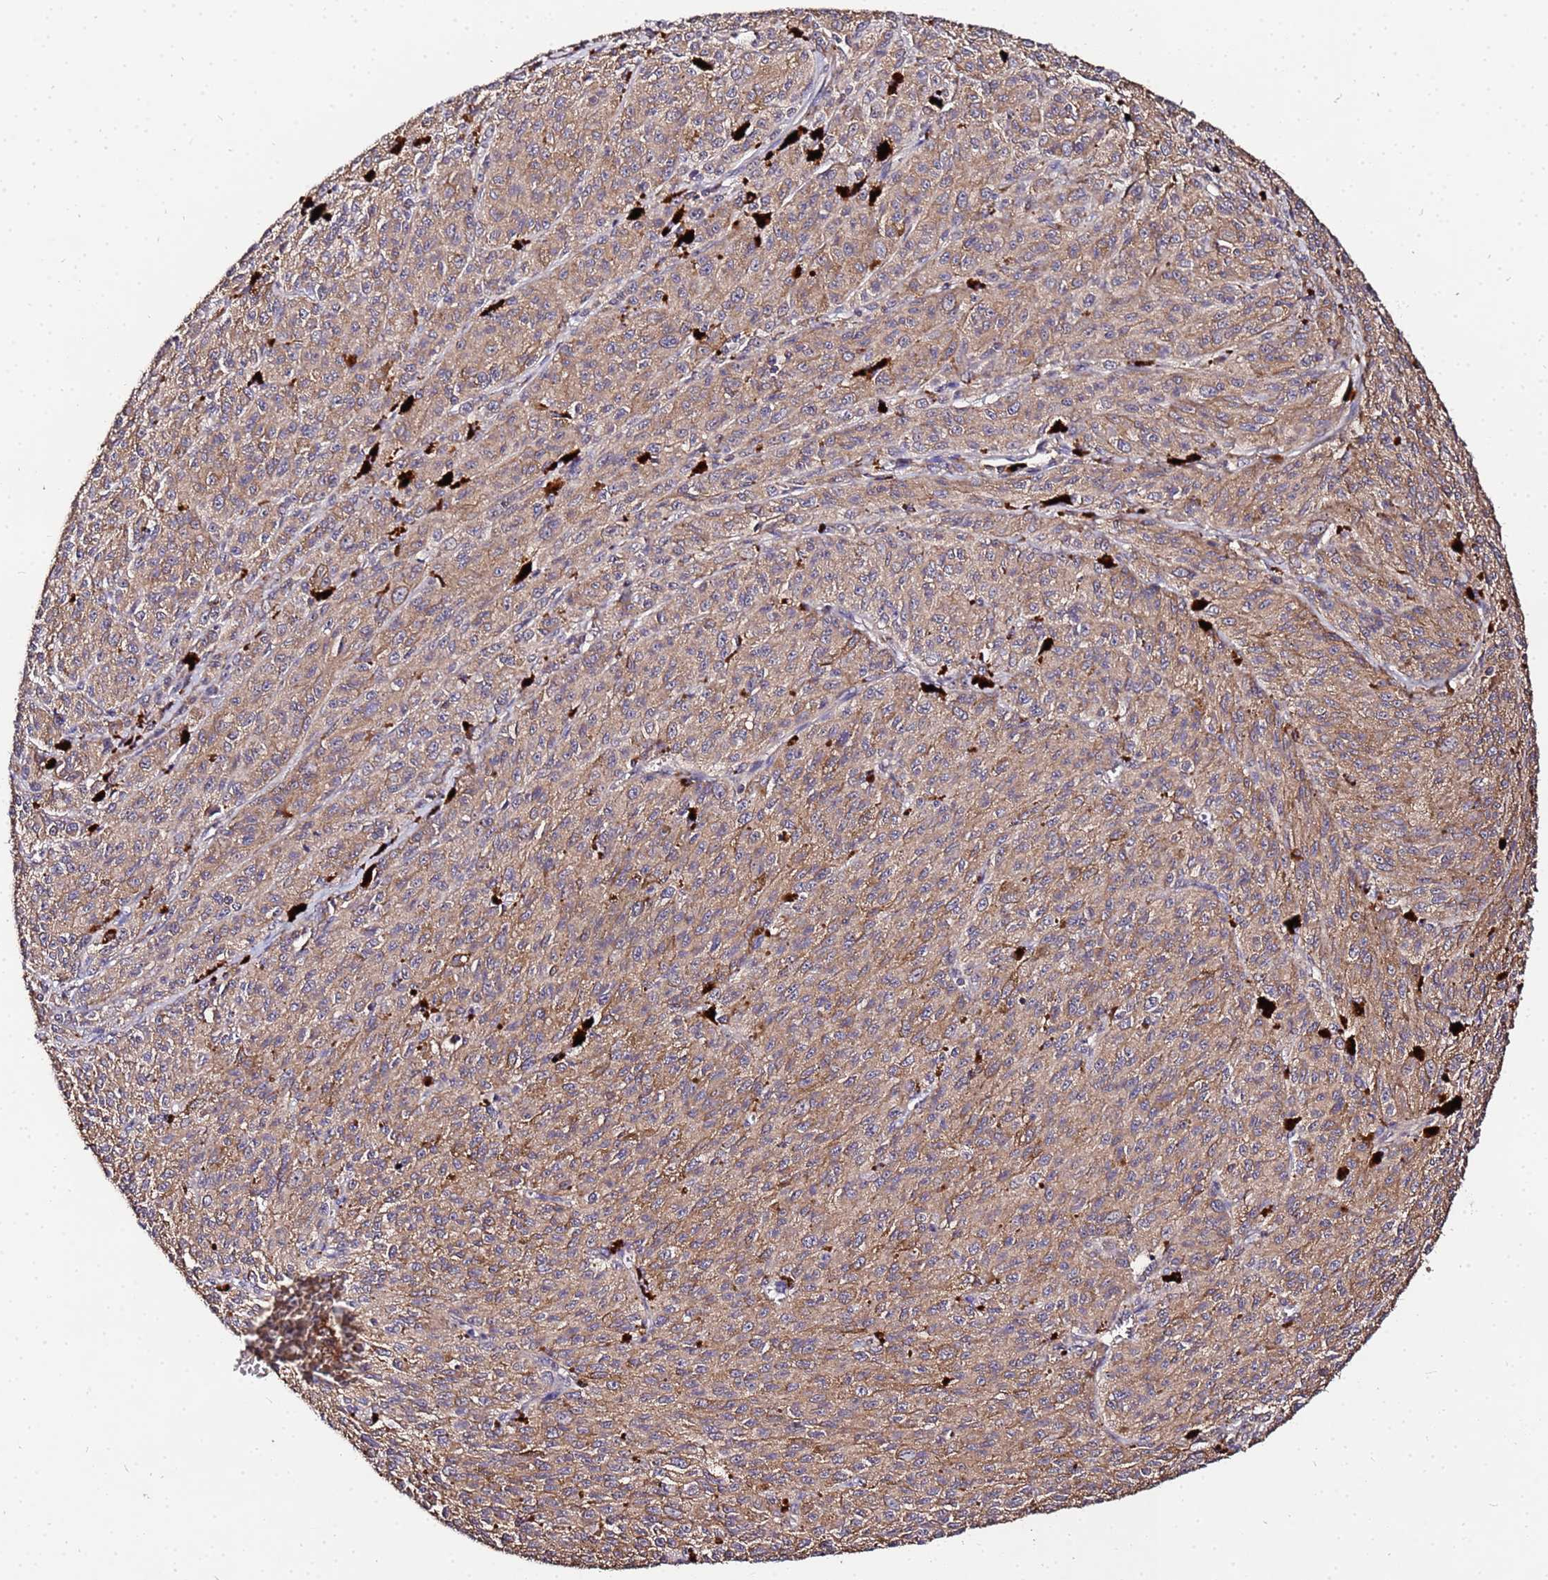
{"staining": {"intensity": "weak", "quantity": ">75%", "location": "cytoplasmic/membranous"}, "tissue": "melanoma", "cell_type": "Tumor cells", "image_type": "cancer", "snomed": [{"axis": "morphology", "description": "Malignant melanoma, NOS"}, {"axis": "topography", "description": "Skin"}], "caption": "Protein staining exhibits weak cytoplasmic/membranous positivity in about >75% of tumor cells in malignant melanoma.", "gene": "MTERF1", "patient": {"sex": "female", "age": 52}}